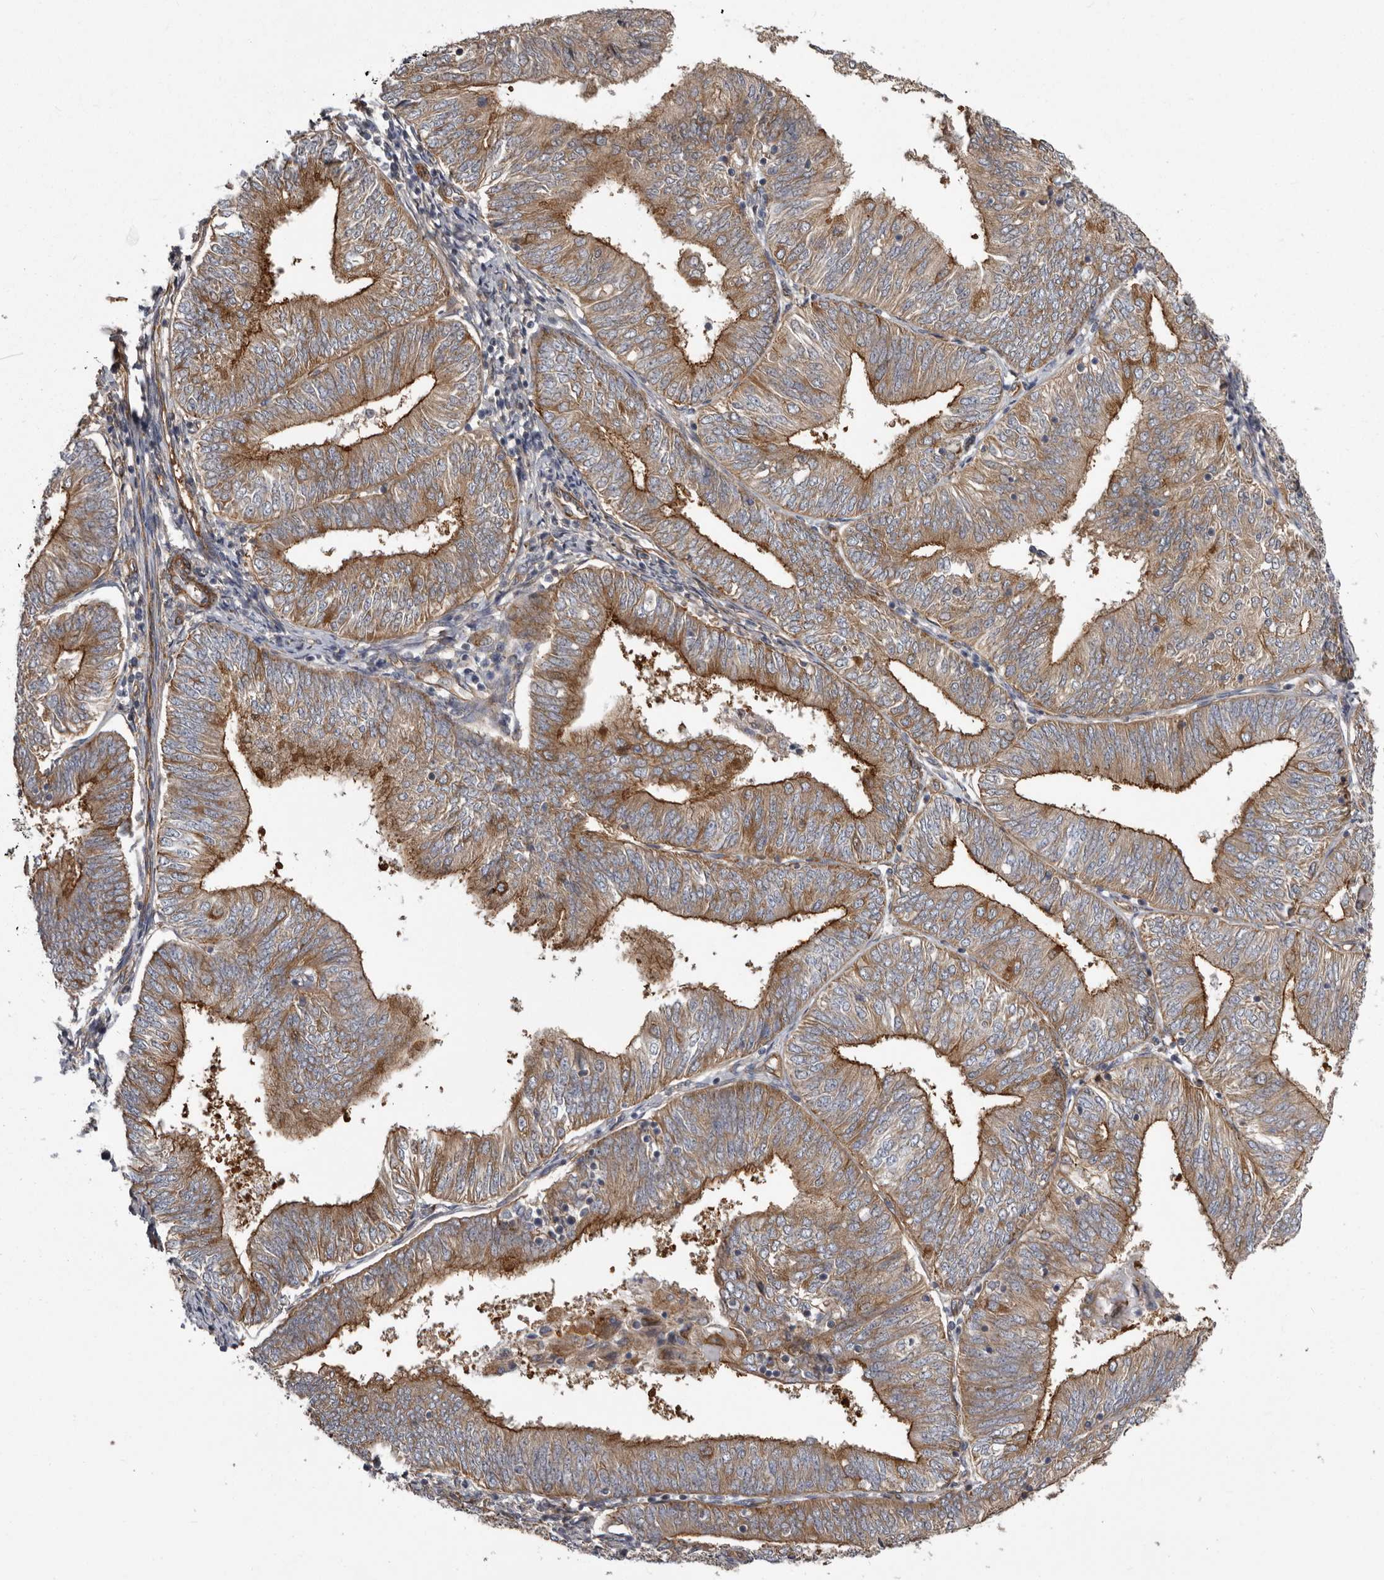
{"staining": {"intensity": "moderate", "quantity": ">75%", "location": "cytoplasmic/membranous"}, "tissue": "endometrial cancer", "cell_type": "Tumor cells", "image_type": "cancer", "snomed": [{"axis": "morphology", "description": "Adenocarcinoma, NOS"}, {"axis": "topography", "description": "Endometrium"}], "caption": "Tumor cells reveal moderate cytoplasmic/membranous expression in about >75% of cells in endometrial adenocarcinoma.", "gene": "ENAH", "patient": {"sex": "female", "age": 58}}